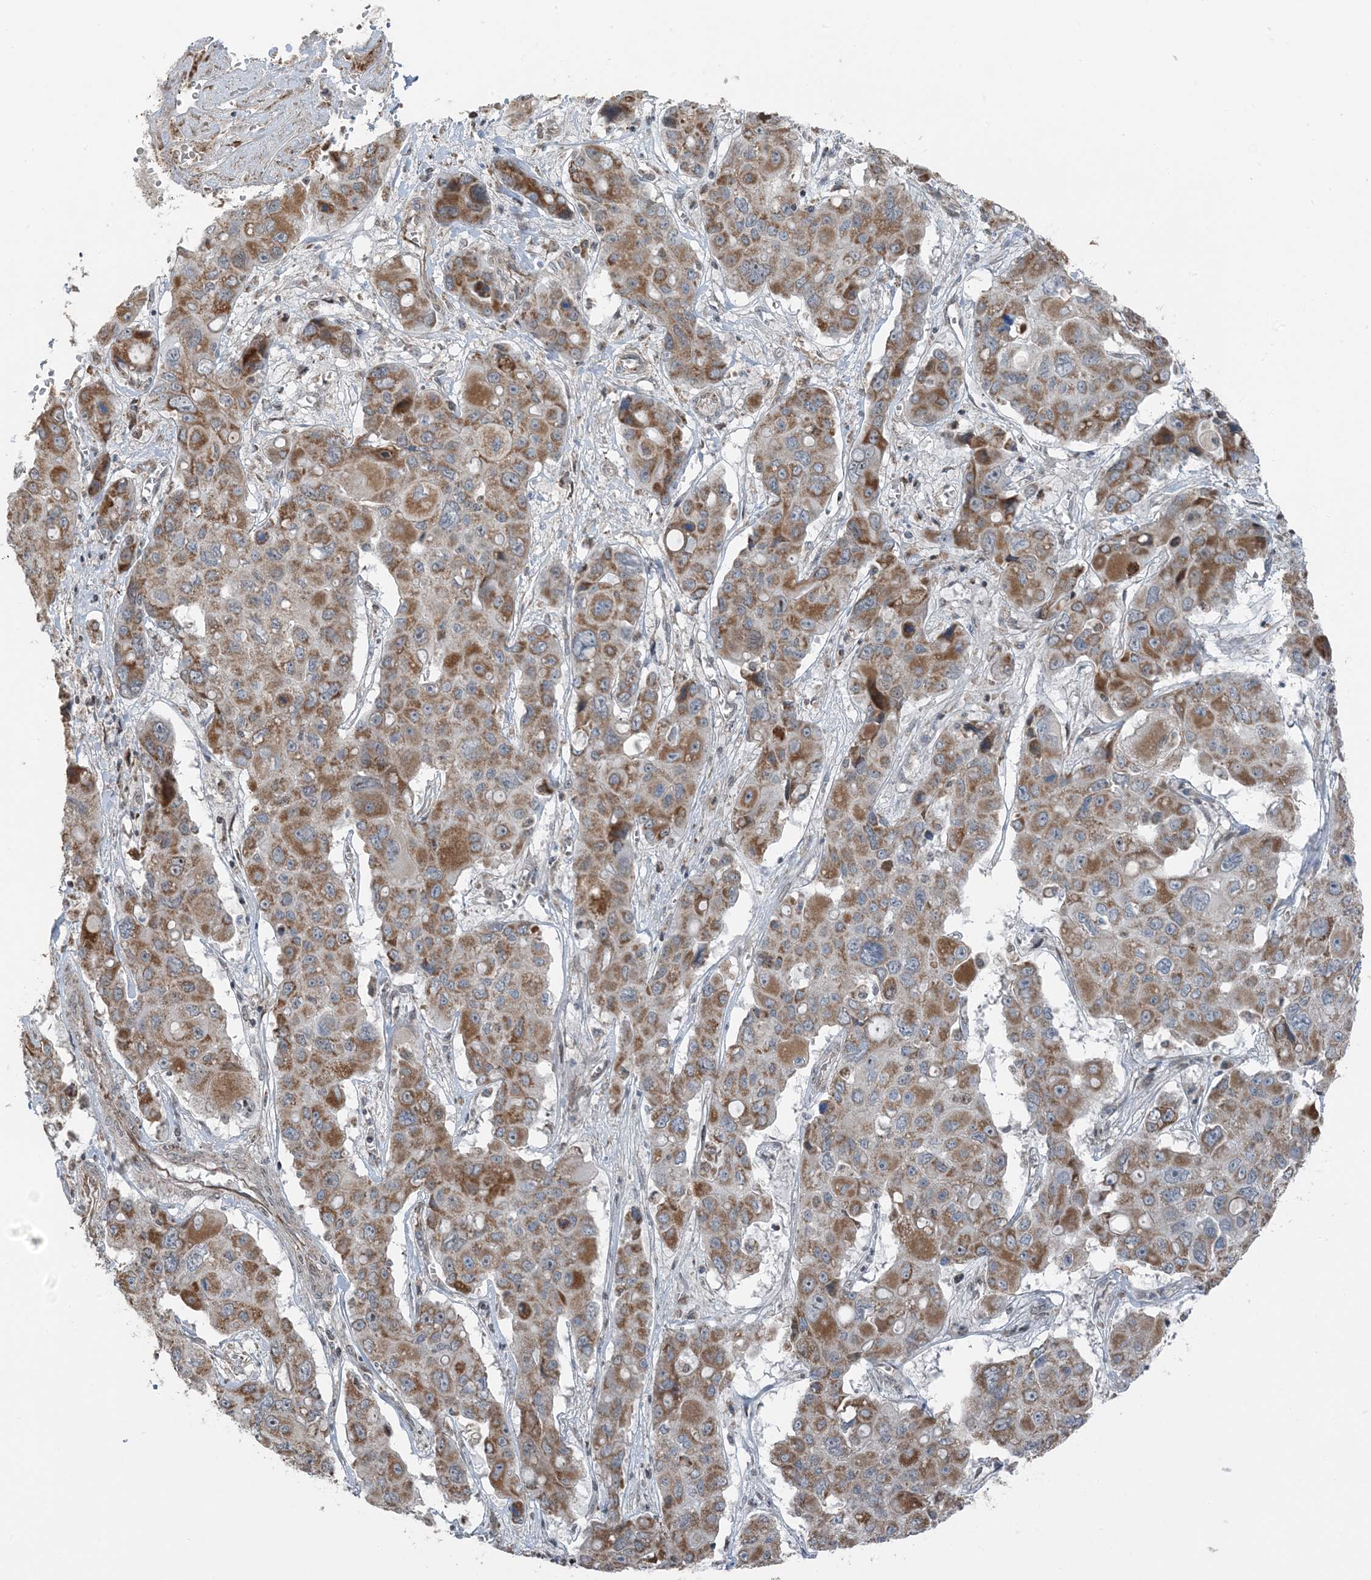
{"staining": {"intensity": "moderate", "quantity": ">75%", "location": "cytoplasmic/membranous"}, "tissue": "liver cancer", "cell_type": "Tumor cells", "image_type": "cancer", "snomed": [{"axis": "morphology", "description": "Cholangiocarcinoma"}, {"axis": "topography", "description": "Liver"}], "caption": "Cholangiocarcinoma (liver) tissue shows moderate cytoplasmic/membranous expression in approximately >75% of tumor cells", "gene": "PILRB", "patient": {"sex": "male", "age": 67}}